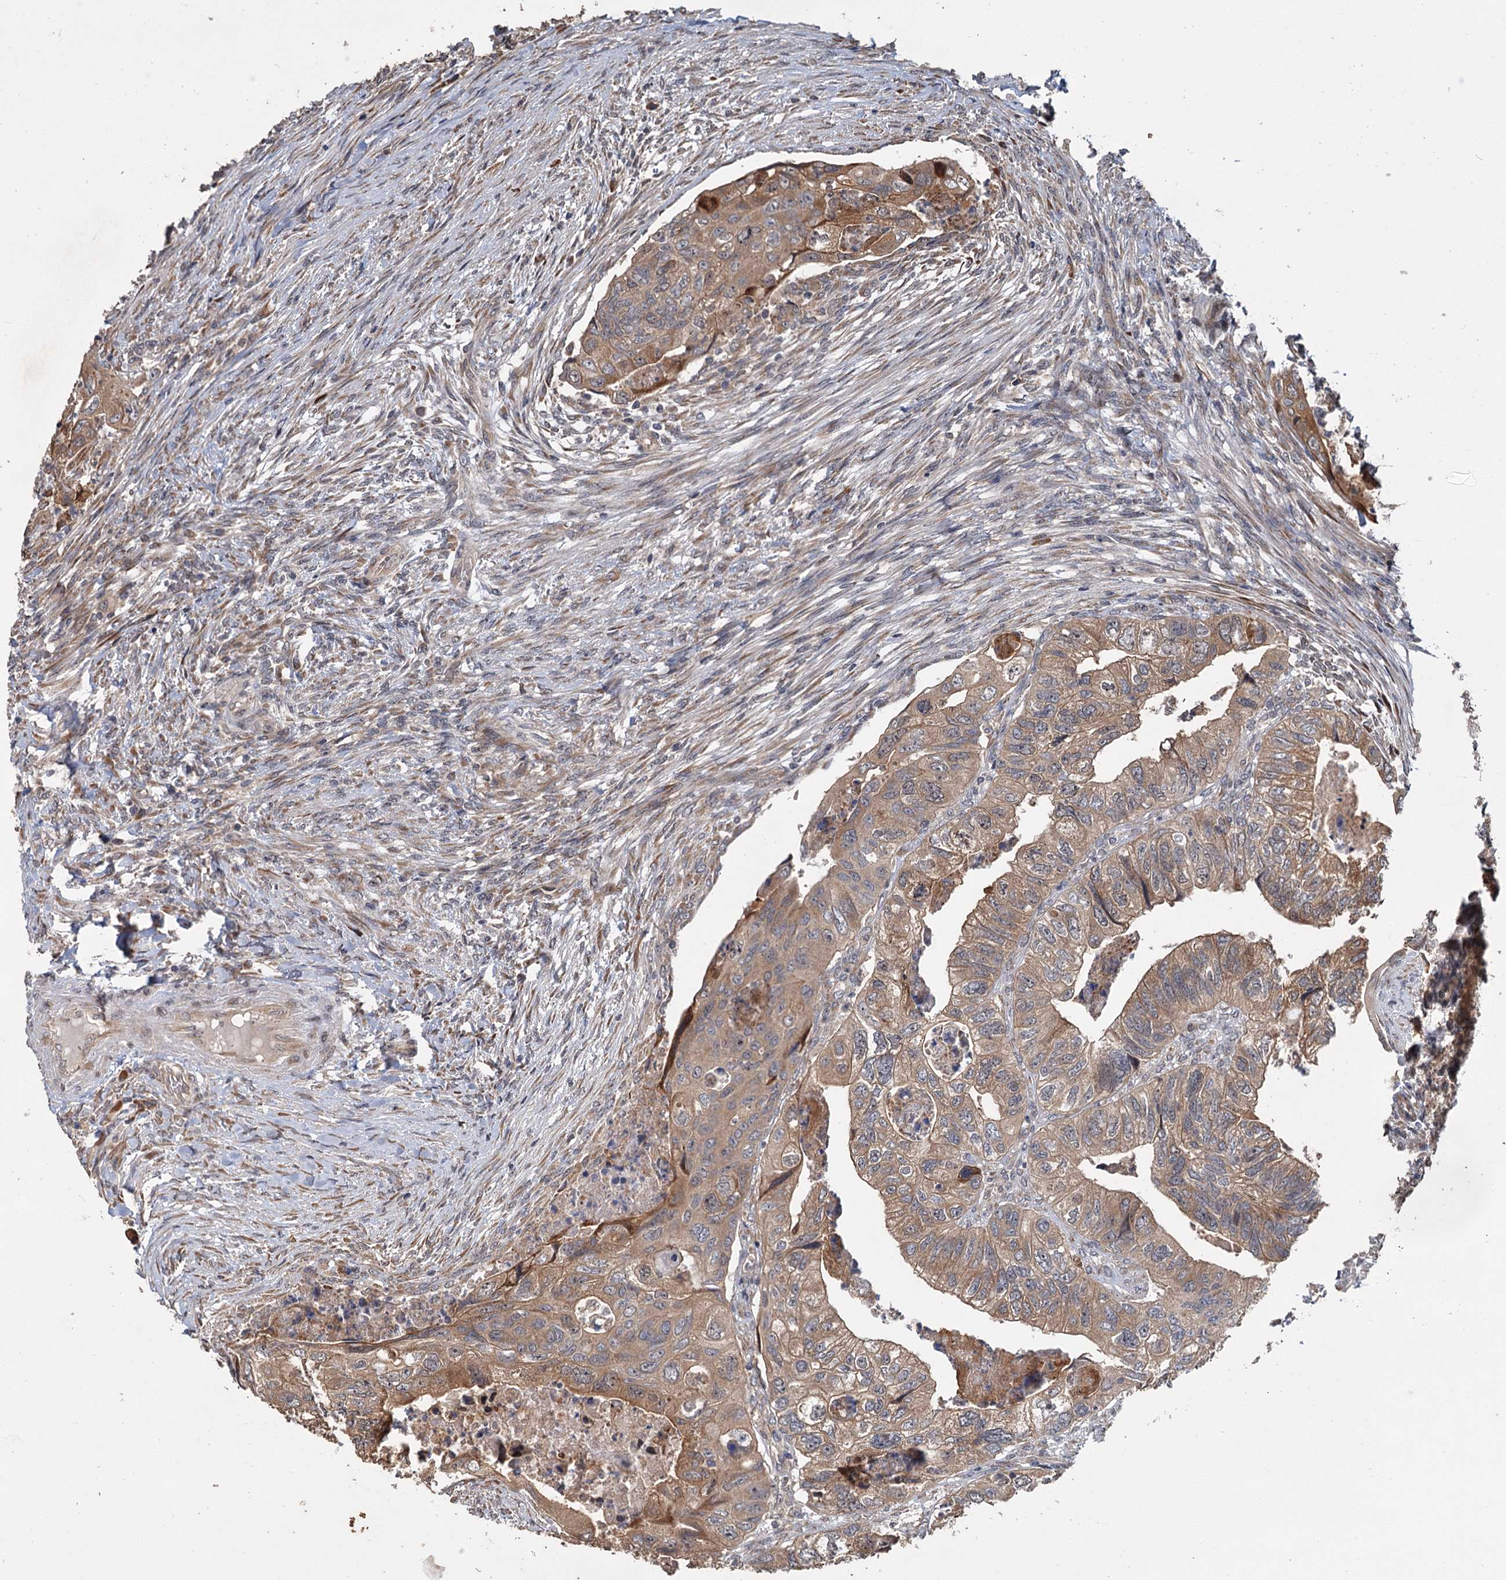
{"staining": {"intensity": "moderate", "quantity": ">75%", "location": "cytoplasmic/membranous"}, "tissue": "colorectal cancer", "cell_type": "Tumor cells", "image_type": "cancer", "snomed": [{"axis": "morphology", "description": "Adenocarcinoma, NOS"}, {"axis": "topography", "description": "Rectum"}], "caption": "Protein analysis of colorectal cancer tissue demonstrates moderate cytoplasmic/membranous staining in about >75% of tumor cells.", "gene": "KANSL2", "patient": {"sex": "male", "age": 63}}